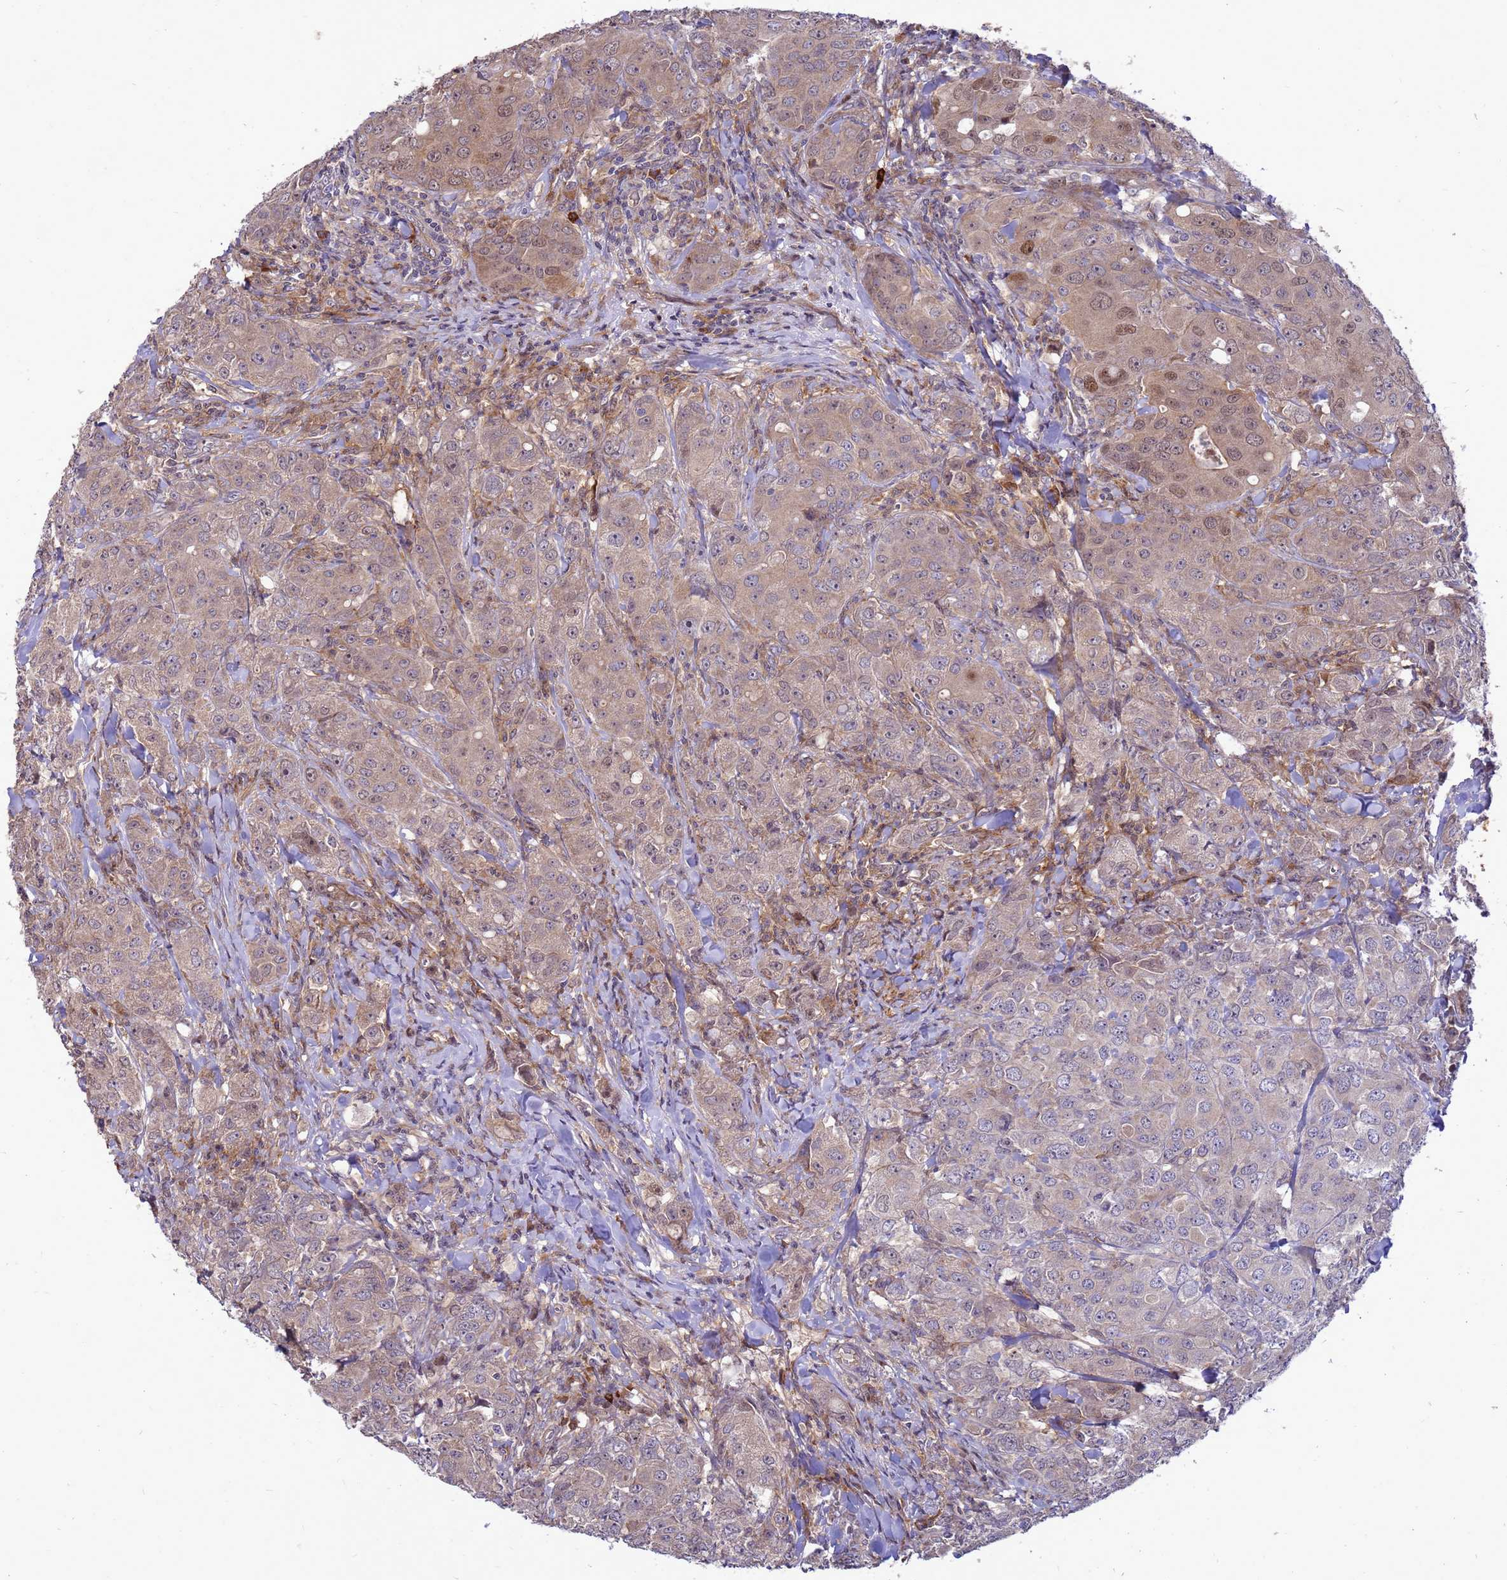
{"staining": {"intensity": "moderate", "quantity": "<25%", "location": "cytoplasmic/membranous,nuclear"}, "tissue": "breast cancer", "cell_type": "Tumor cells", "image_type": "cancer", "snomed": [{"axis": "morphology", "description": "Duct carcinoma"}, {"axis": "topography", "description": "Breast"}], "caption": "Breast cancer was stained to show a protein in brown. There is low levels of moderate cytoplasmic/membranous and nuclear positivity in about <25% of tumor cells.", "gene": "RNF215", "patient": {"sex": "female", "age": 43}}